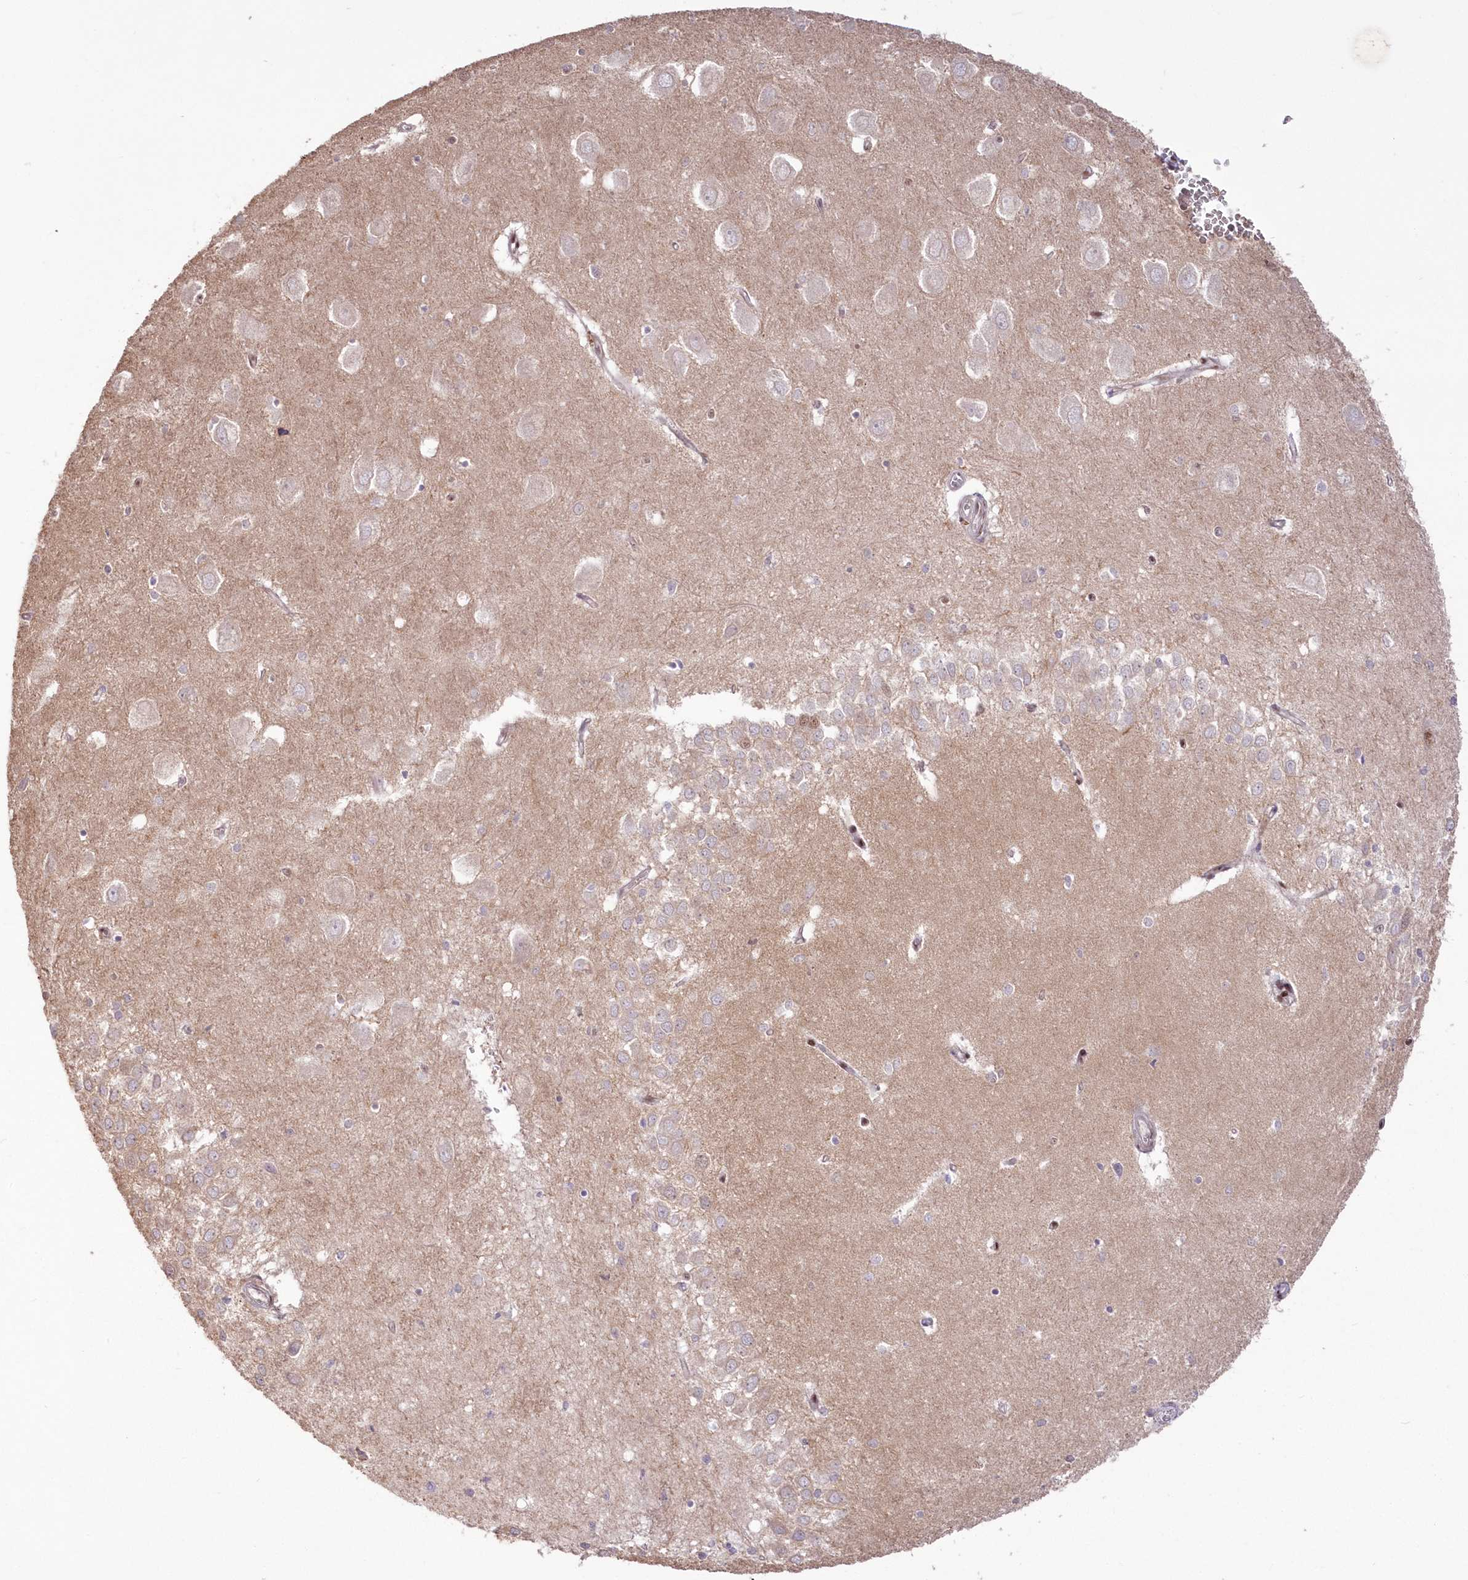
{"staining": {"intensity": "moderate", "quantity": "<25%", "location": "nuclear"}, "tissue": "hippocampus", "cell_type": "Glial cells", "image_type": "normal", "snomed": [{"axis": "morphology", "description": "Normal tissue, NOS"}, {"axis": "topography", "description": "Hippocampus"}], "caption": "This image shows unremarkable hippocampus stained with immunohistochemistry to label a protein in brown. The nuclear of glial cells show moderate positivity for the protein. Nuclei are counter-stained blue.", "gene": "WBP1L", "patient": {"sex": "female", "age": 64}}